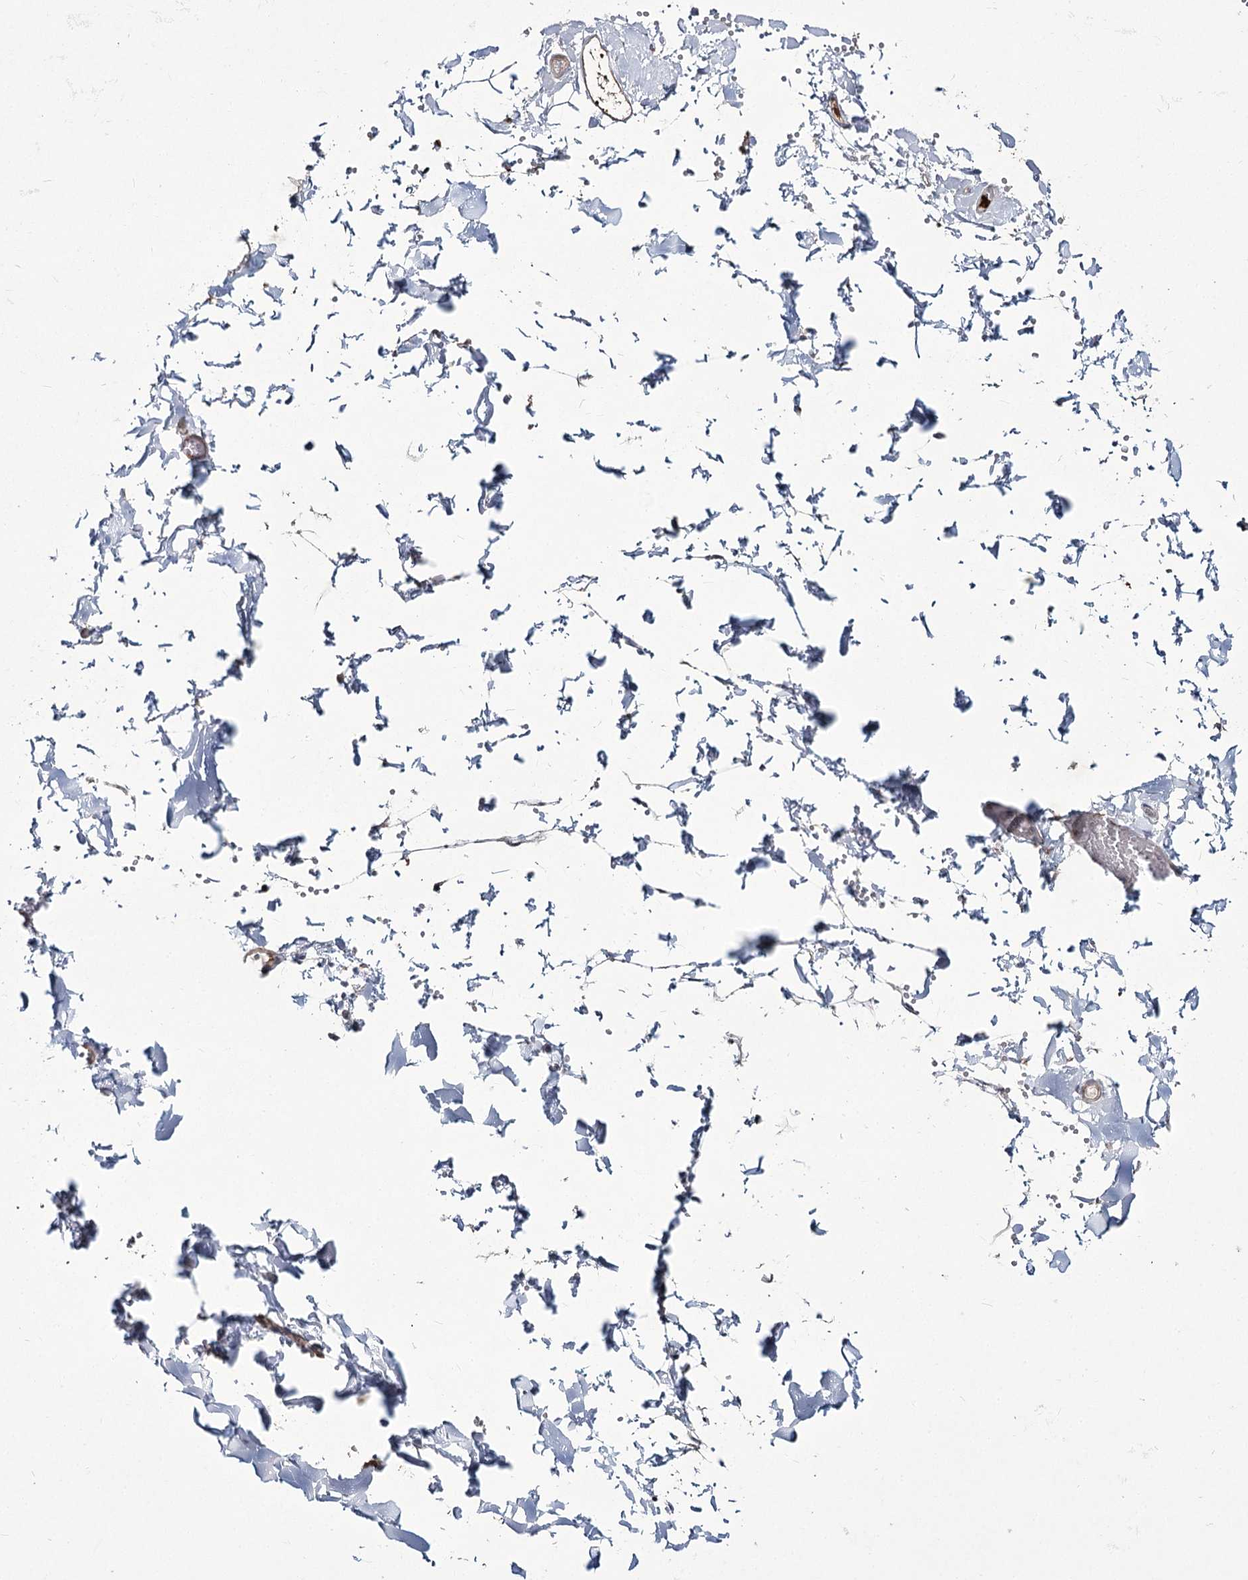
{"staining": {"intensity": "weak", "quantity": ">75%", "location": "cytoplasmic/membranous"}, "tissue": "adipose tissue", "cell_type": "Adipocytes", "image_type": "normal", "snomed": [{"axis": "morphology", "description": "Normal tissue, NOS"}, {"axis": "topography", "description": "Gallbladder"}, {"axis": "topography", "description": "Peripheral nerve tissue"}], "caption": "The image exhibits immunohistochemical staining of normal adipose tissue. There is weak cytoplasmic/membranous staining is identified in about >75% of adipocytes.", "gene": "ME3", "patient": {"sex": "male", "age": 38}}